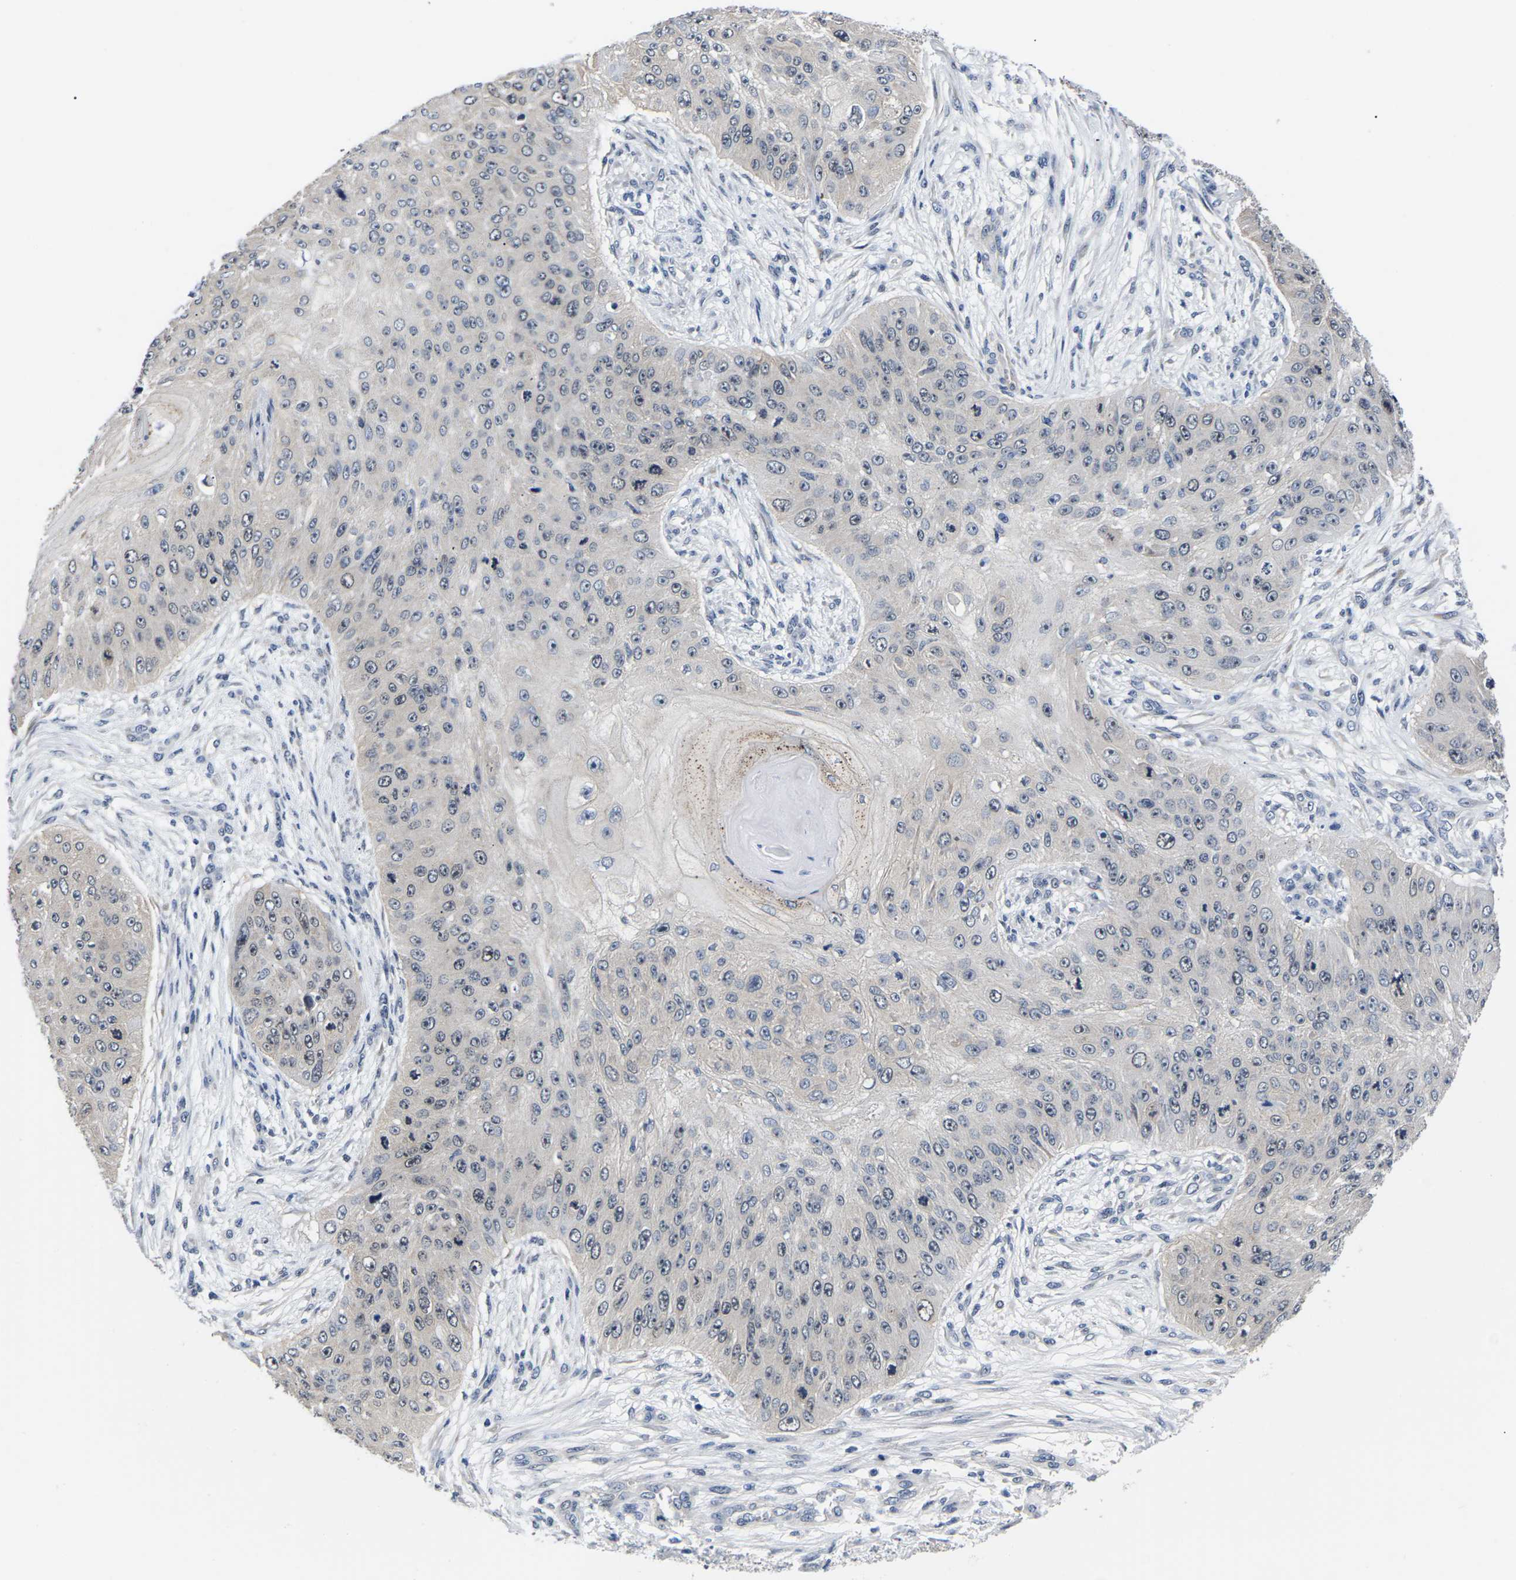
{"staining": {"intensity": "negative", "quantity": "none", "location": "none"}, "tissue": "skin cancer", "cell_type": "Tumor cells", "image_type": "cancer", "snomed": [{"axis": "morphology", "description": "Squamous cell carcinoma, NOS"}, {"axis": "topography", "description": "Skin"}], "caption": "This is an immunohistochemistry (IHC) histopathology image of human skin cancer. There is no staining in tumor cells.", "gene": "ST6GAL2", "patient": {"sex": "female", "age": 80}}